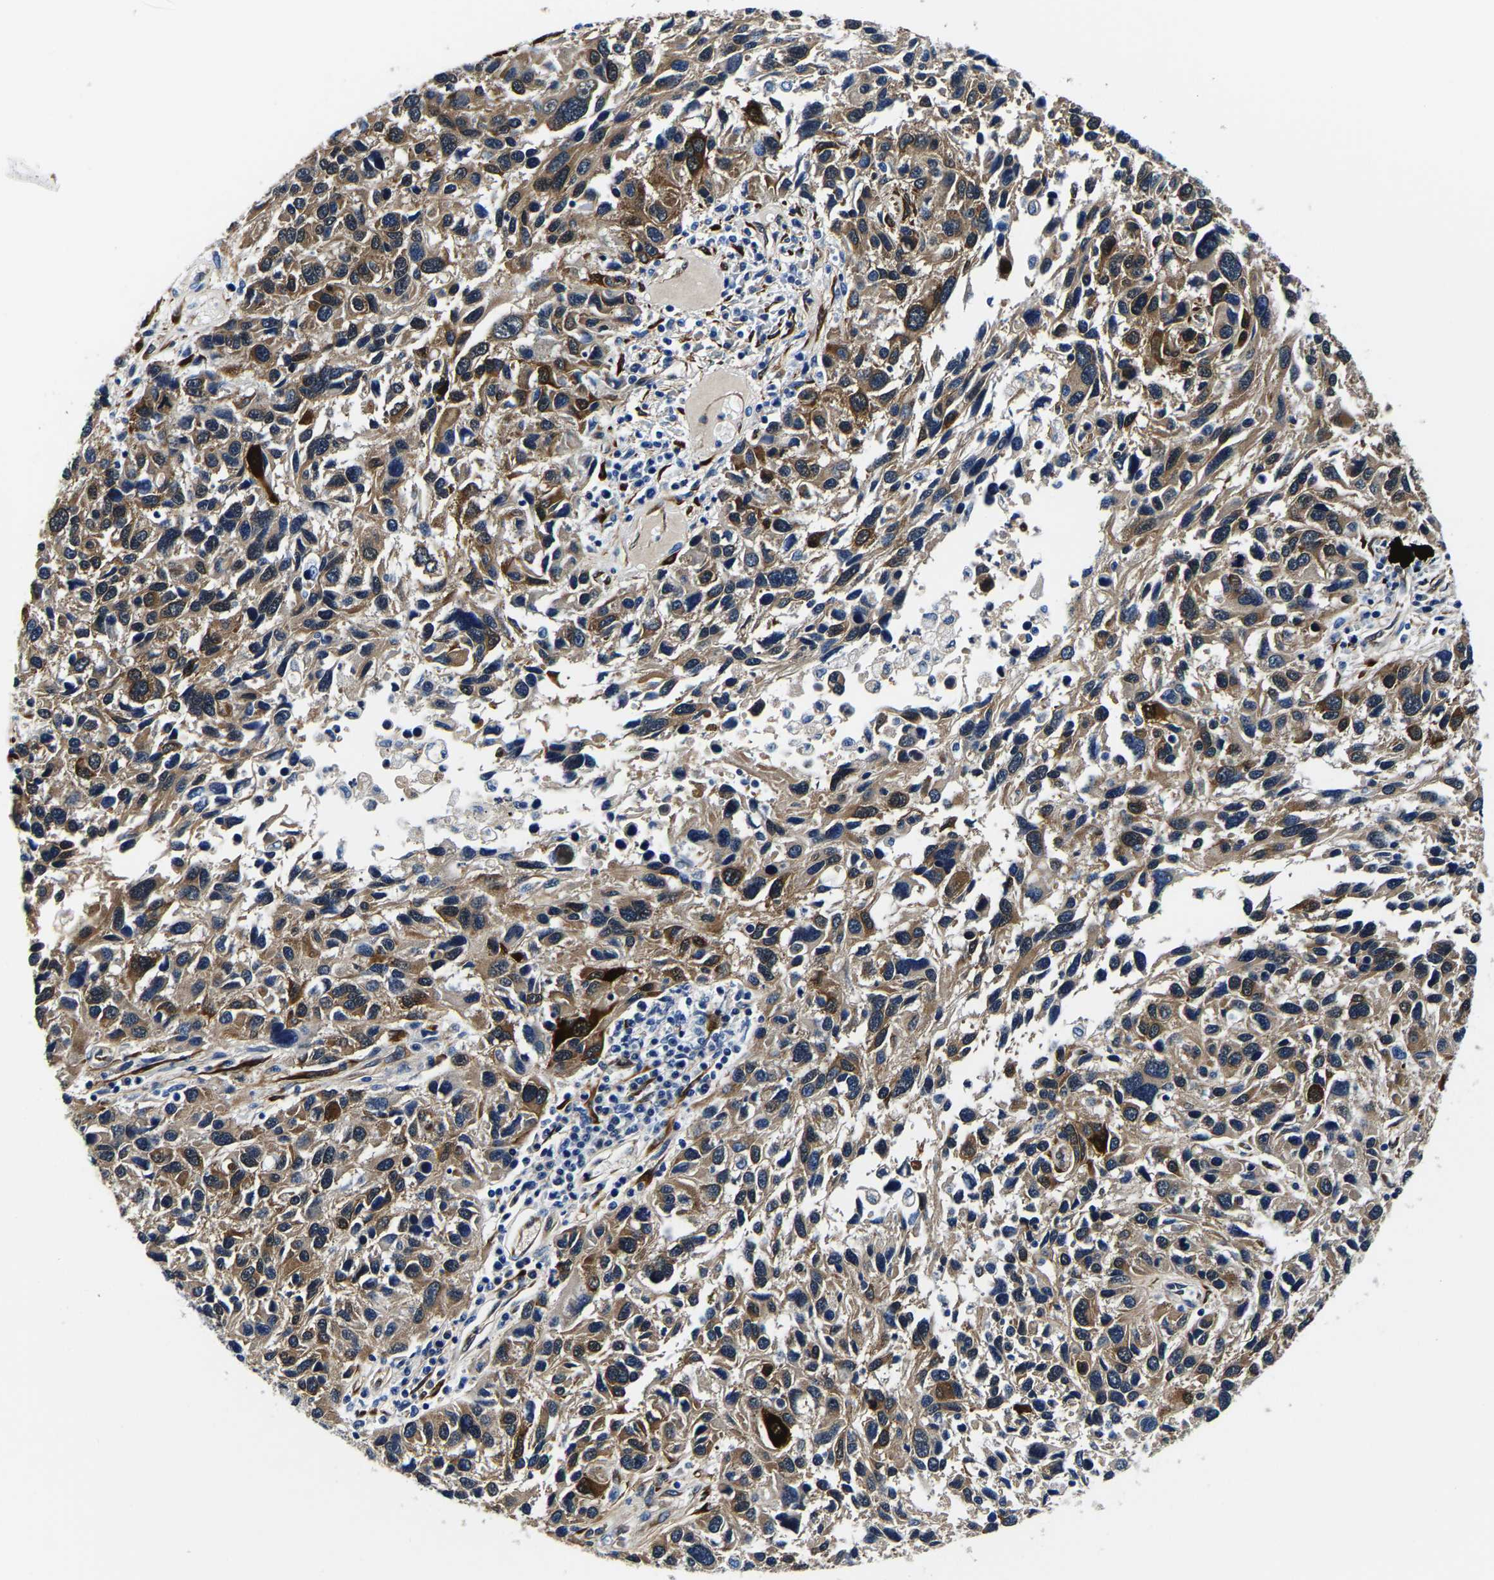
{"staining": {"intensity": "moderate", "quantity": ">75%", "location": "cytoplasmic/membranous"}, "tissue": "melanoma", "cell_type": "Tumor cells", "image_type": "cancer", "snomed": [{"axis": "morphology", "description": "Malignant melanoma, NOS"}, {"axis": "topography", "description": "Skin"}], "caption": "Immunohistochemistry (IHC) staining of melanoma, which demonstrates medium levels of moderate cytoplasmic/membranous positivity in approximately >75% of tumor cells indicating moderate cytoplasmic/membranous protein positivity. The staining was performed using DAB (brown) for protein detection and nuclei were counterstained in hematoxylin (blue).", "gene": "S100A13", "patient": {"sex": "male", "age": 53}}